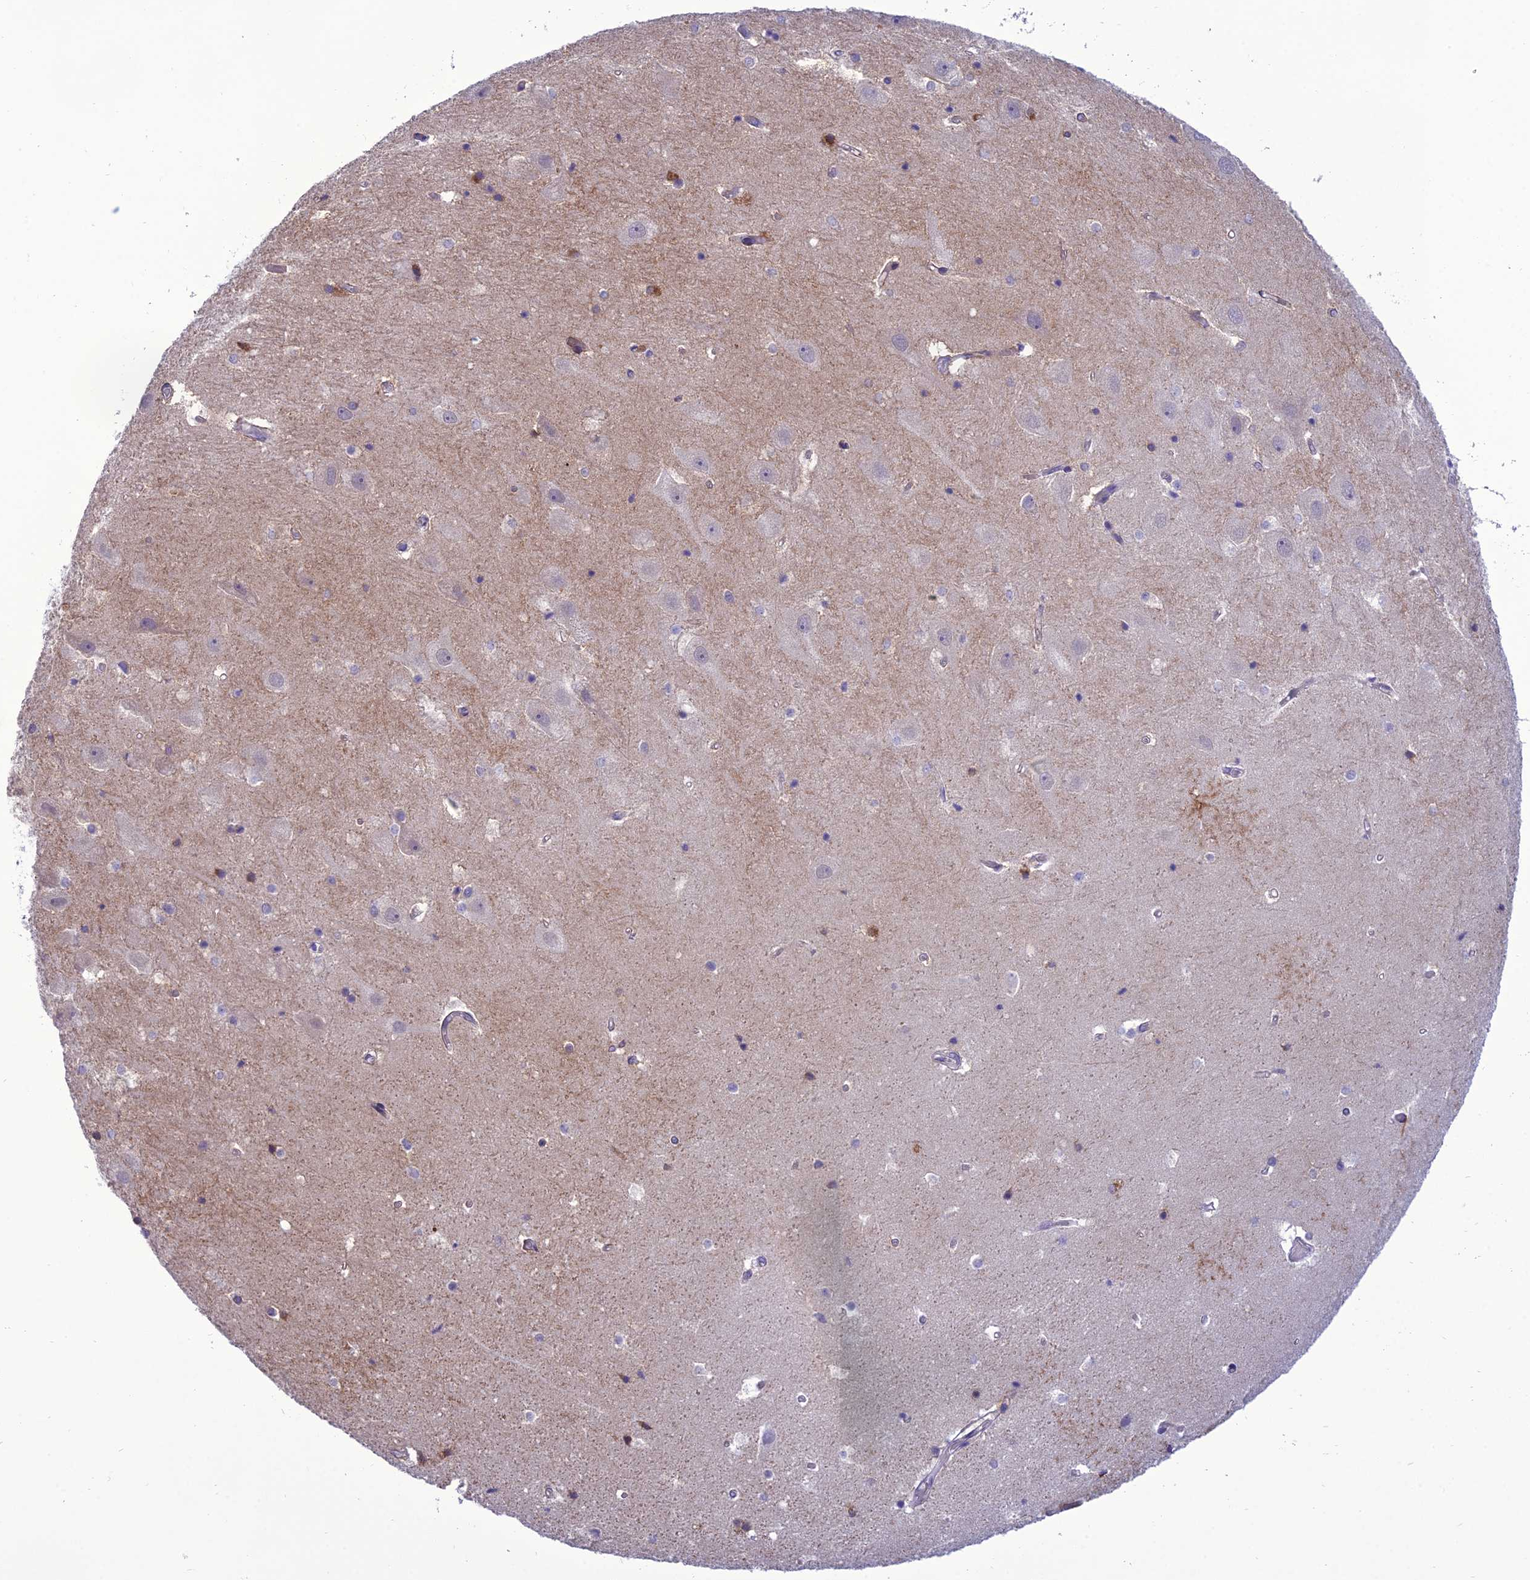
{"staining": {"intensity": "moderate", "quantity": "<25%", "location": "cytoplasmic/membranous"}, "tissue": "hippocampus", "cell_type": "Glial cells", "image_type": "normal", "snomed": [{"axis": "morphology", "description": "Normal tissue, NOS"}, {"axis": "topography", "description": "Hippocampus"}], "caption": "Human hippocampus stained with a brown dye reveals moderate cytoplasmic/membranous positive staining in about <25% of glial cells.", "gene": "ANKS4B", "patient": {"sex": "female", "age": 52}}